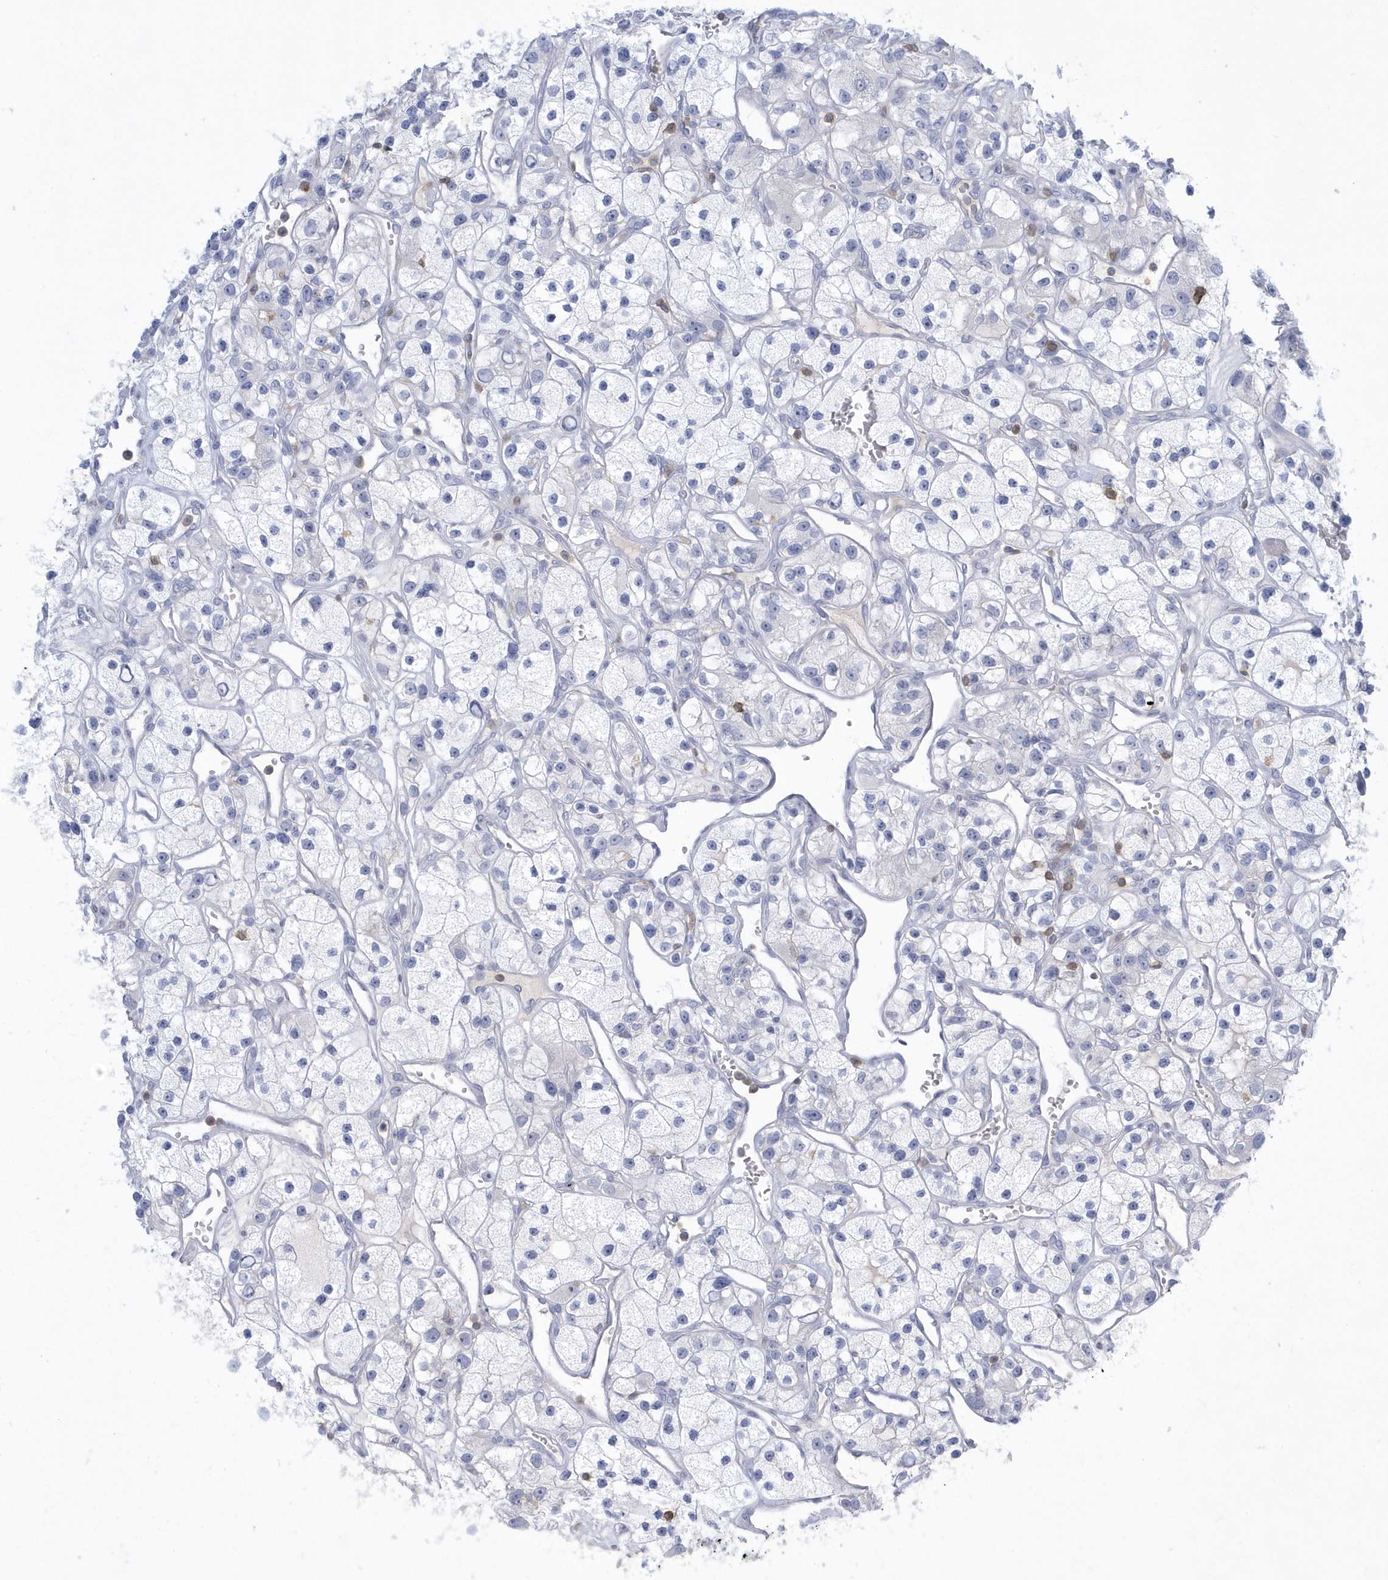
{"staining": {"intensity": "negative", "quantity": "none", "location": "none"}, "tissue": "renal cancer", "cell_type": "Tumor cells", "image_type": "cancer", "snomed": [{"axis": "morphology", "description": "Adenocarcinoma, NOS"}, {"axis": "topography", "description": "Kidney"}], "caption": "An immunohistochemistry photomicrograph of renal adenocarcinoma is shown. There is no staining in tumor cells of renal adenocarcinoma.", "gene": "PSD4", "patient": {"sex": "female", "age": 57}}